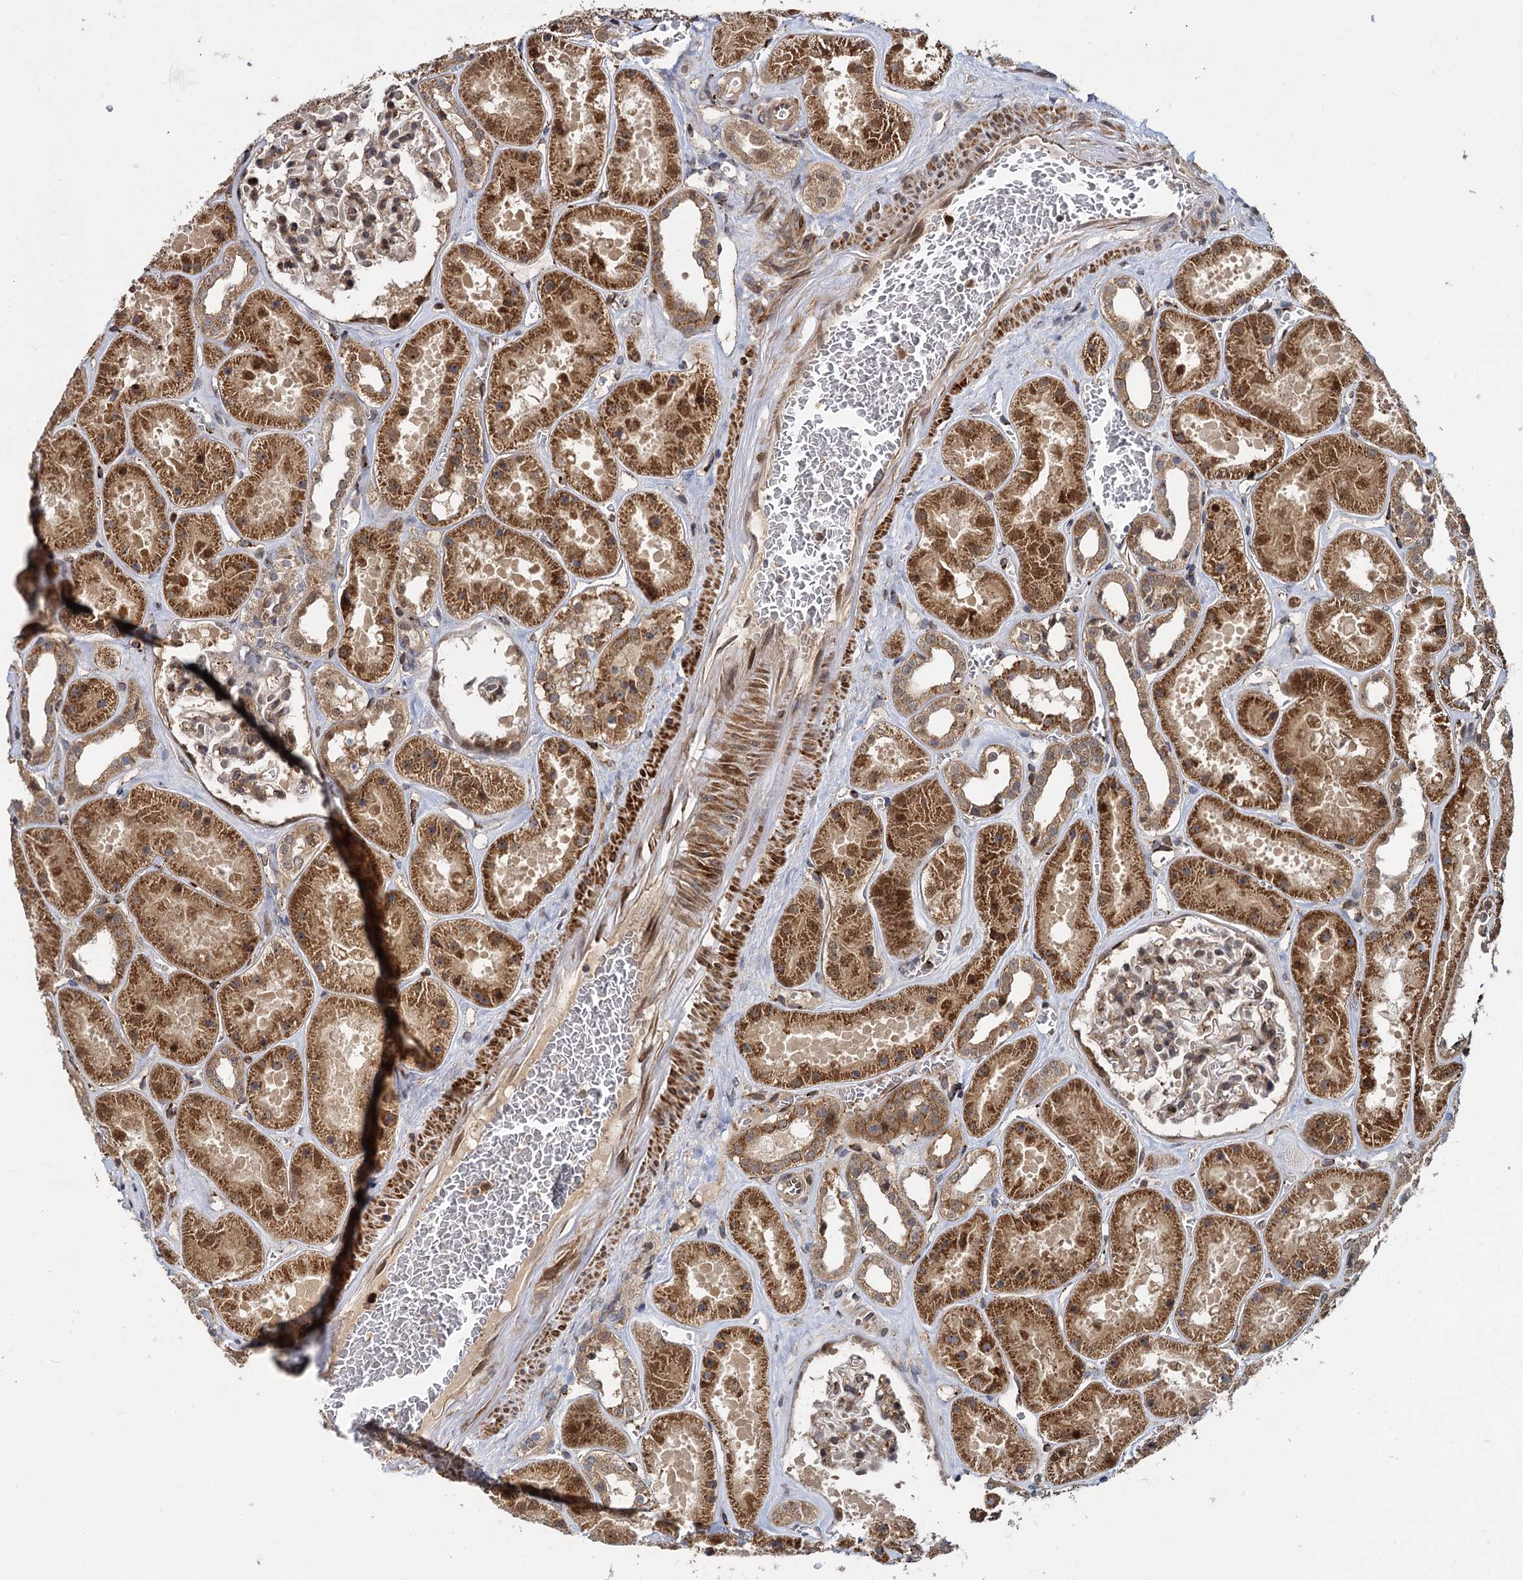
{"staining": {"intensity": "moderate", "quantity": ">75%", "location": "cytoplasmic/membranous,nuclear"}, "tissue": "kidney", "cell_type": "Cells in glomeruli", "image_type": "normal", "snomed": [{"axis": "morphology", "description": "Normal tissue, NOS"}, {"axis": "topography", "description": "Kidney"}], "caption": "A photomicrograph of kidney stained for a protein exhibits moderate cytoplasmic/membranous,nuclear brown staining in cells in glomeruli. (Brightfield microscopy of DAB IHC at high magnification).", "gene": "GAL3ST4", "patient": {"sex": "female", "age": 41}}